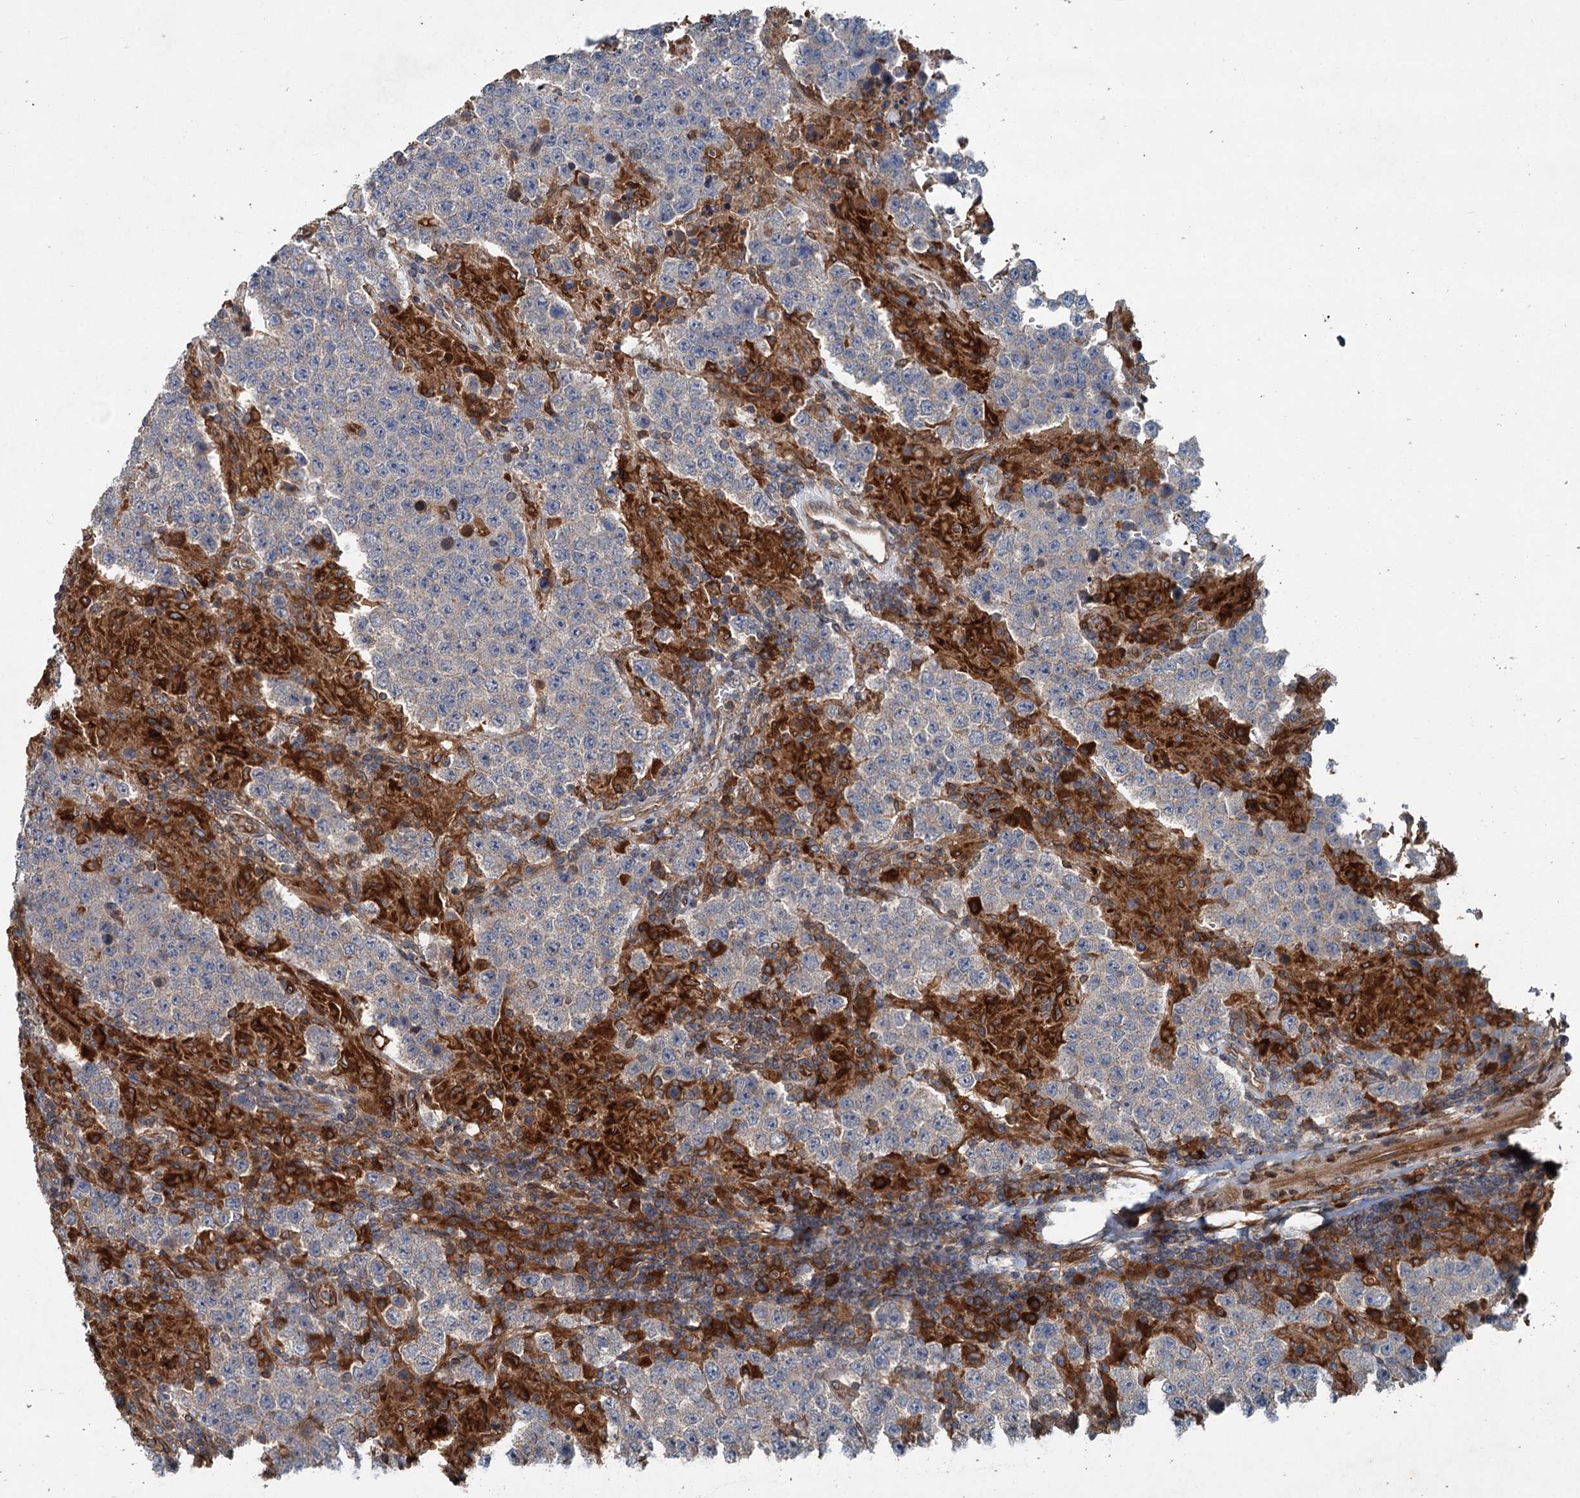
{"staining": {"intensity": "negative", "quantity": "none", "location": "none"}, "tissue": "testis cancer", "cell_type": "Tumor cells", "image_type": "cancer", "snomed": [{"axis": "morphology", "description": "Normal tissue, NOS"}, {"axis": "morphology", "description": "Urothelial carcinoma, High grade"}, {"axis": "morphology", "description": "Seminoma, NOS"}, {"axis": "morphology", "description": "Carcinoma, Embryonal, NOS"}, {"axis": "topography", "description": "Urinary bladder"}, {"axis": "topography", "description": "Testis"}], "caption": "Tumor cells show no significant protein positivity in urothelial carcinoma (high-grade) (testis).", "gene": "TAPBPL", "patient": {"sex": "male", "age": 41}}